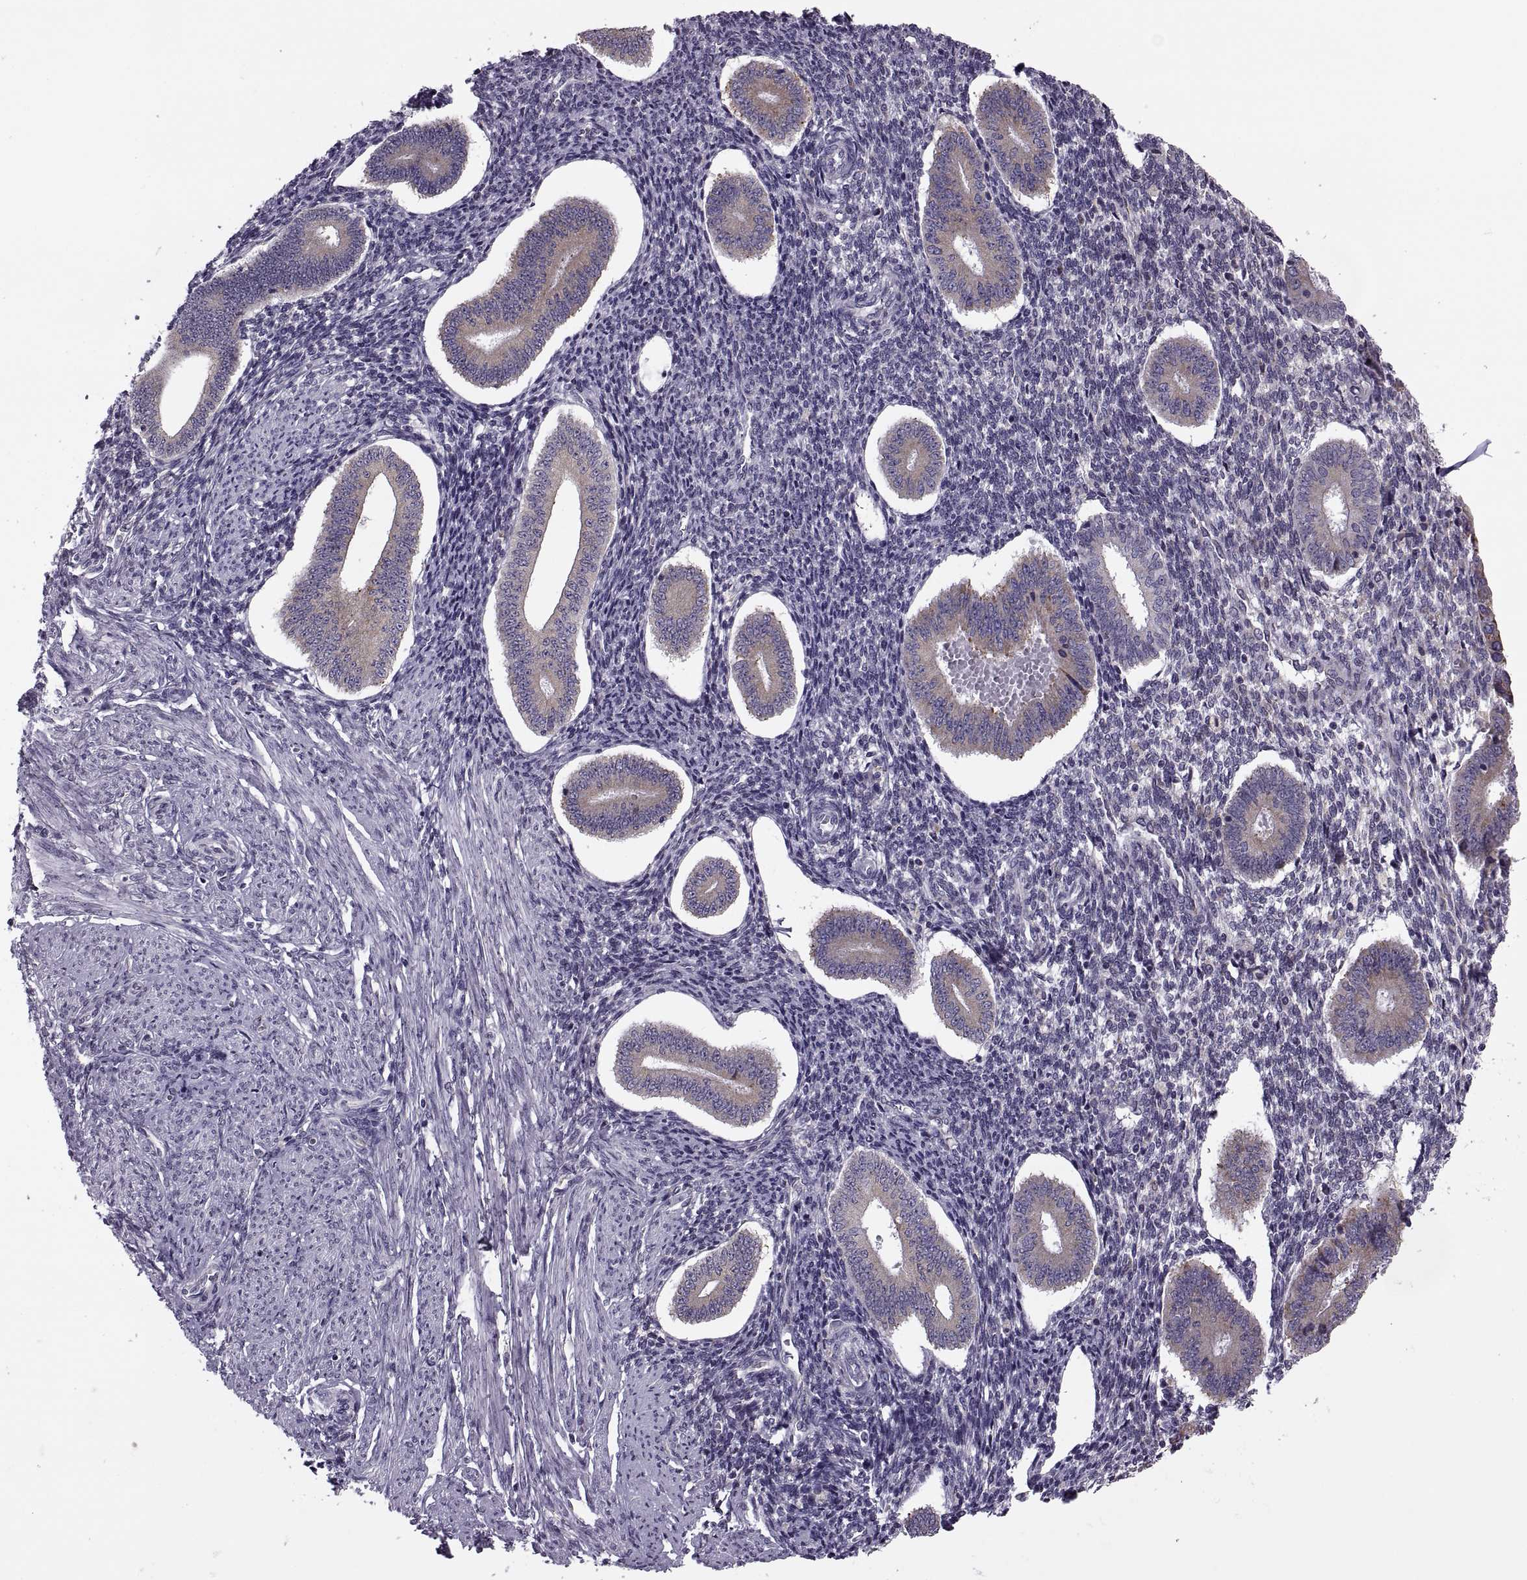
{"staining": {"intensity": "negative", "quantity": "none", "location": "none"}, "tissue": "endometrium", "cell_type": "Cells in endometrial stroma", "image_type": "normal", "snomed": [{"axis": "morphology", "description": "Normal tissue, NOS"}, {"axis": "topography", "description": "Endometrium"}], "caption": "IHC image of benign endometrium: human endometrium stained with DAB (3,3'-diaminobenzidine) demonstrates no significant protein positivity in cells in endometrial stroma.", "gene": "LETM2", "patient": {"sex": "female", "age": 40}}